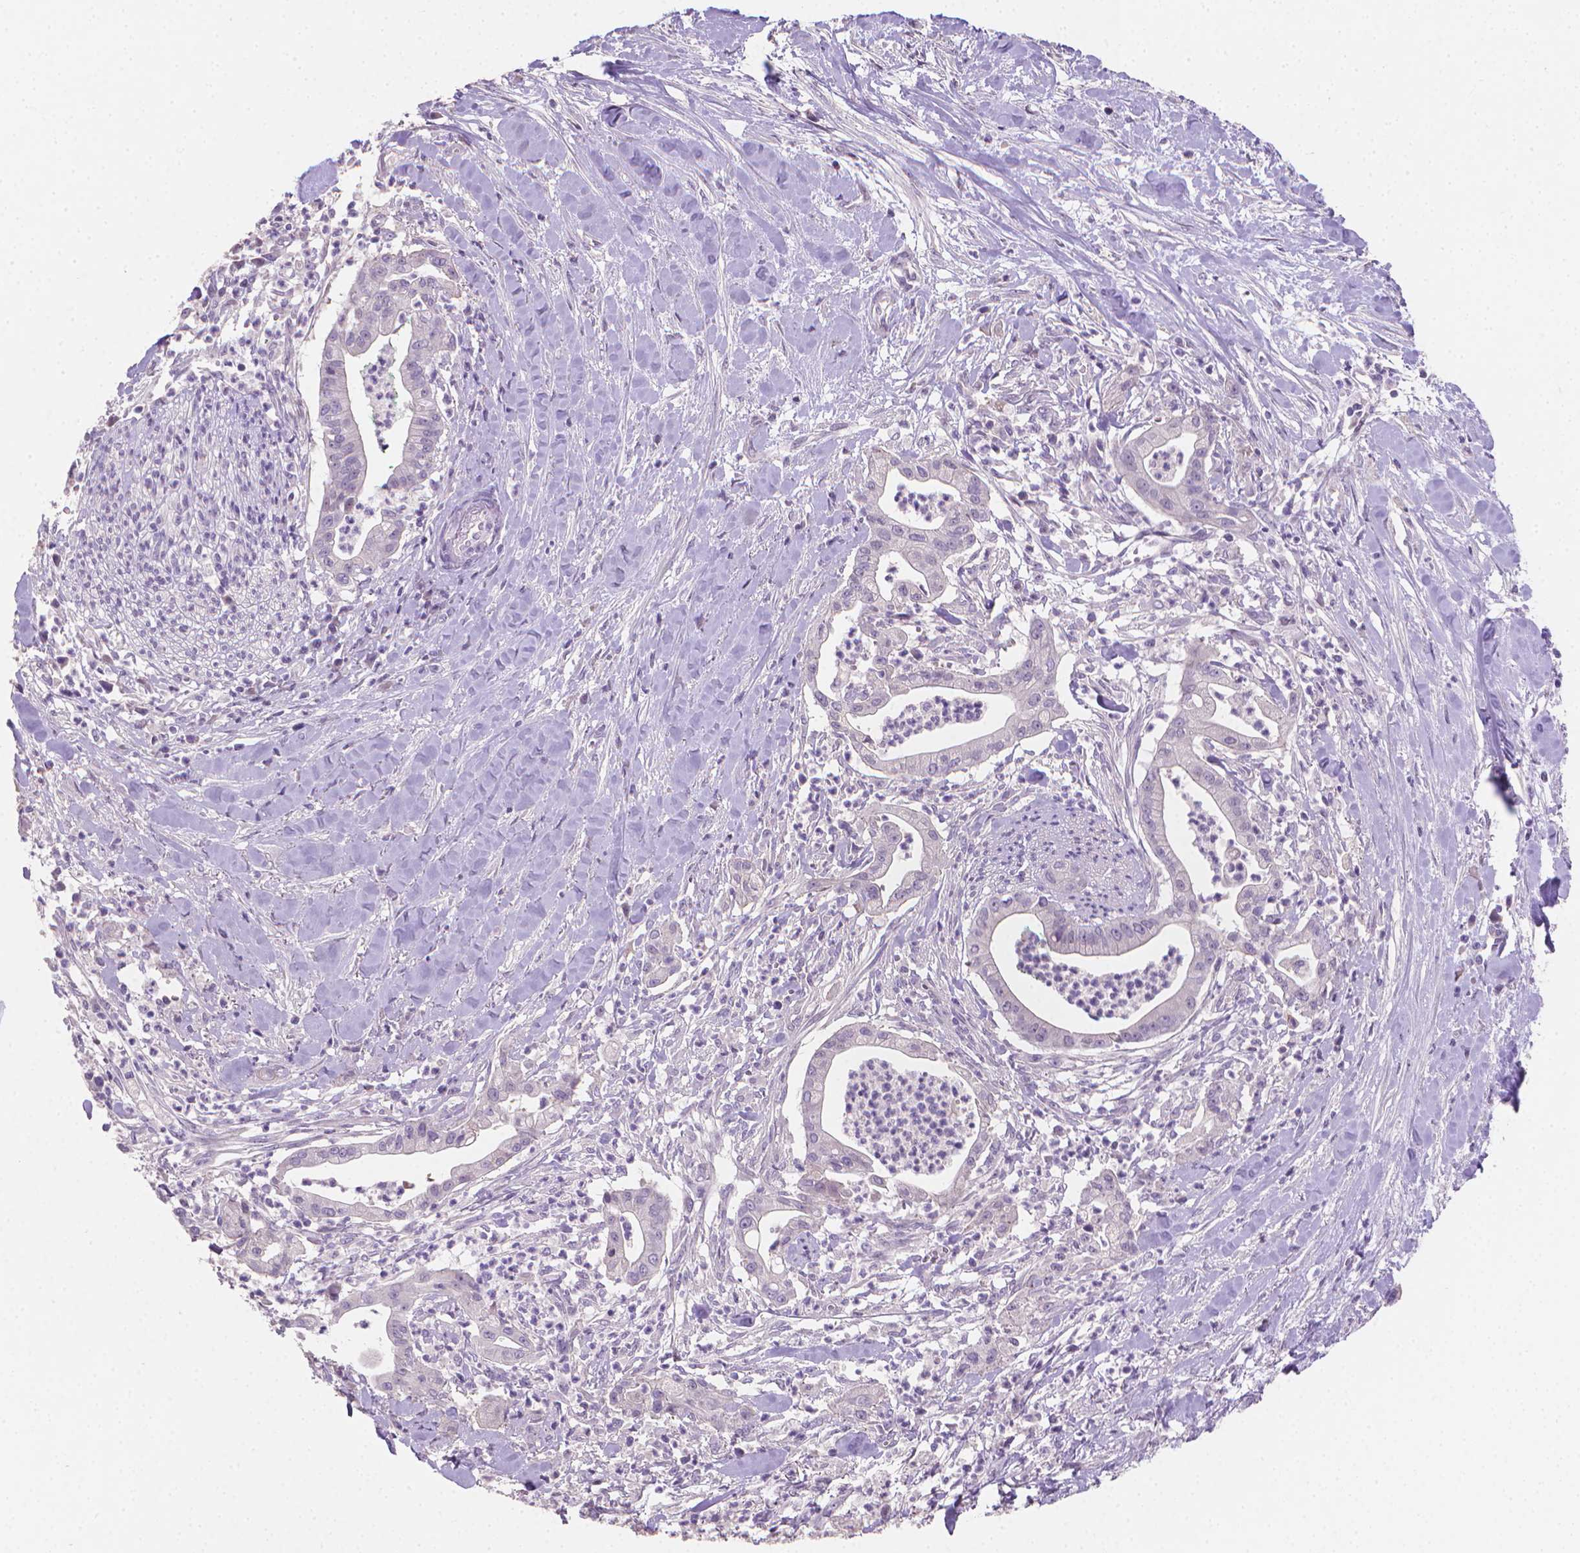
{"staining": {"intensity": "negative", "quantity": "none", "location": "none"}, "tissue": "pancreatic cancer", "cell_type": "Tumor cells", "image_type": "cancer", "snomed": [{"axis": "morphology", "description": "Normal tissue, NOS"}, {"axis": "morphology", "description": "Adenocarcinoma, NOS"}, {"axis": "topography", "description": "Lymph node"}, {"axis": "topography", "description": "Pancreas"}], "caption": "There is no significant expression in tumor cells of adenocarcinoma (pancreatic).", "gene": "CLXN", "patient": {"sex": "female", "age": 58}}